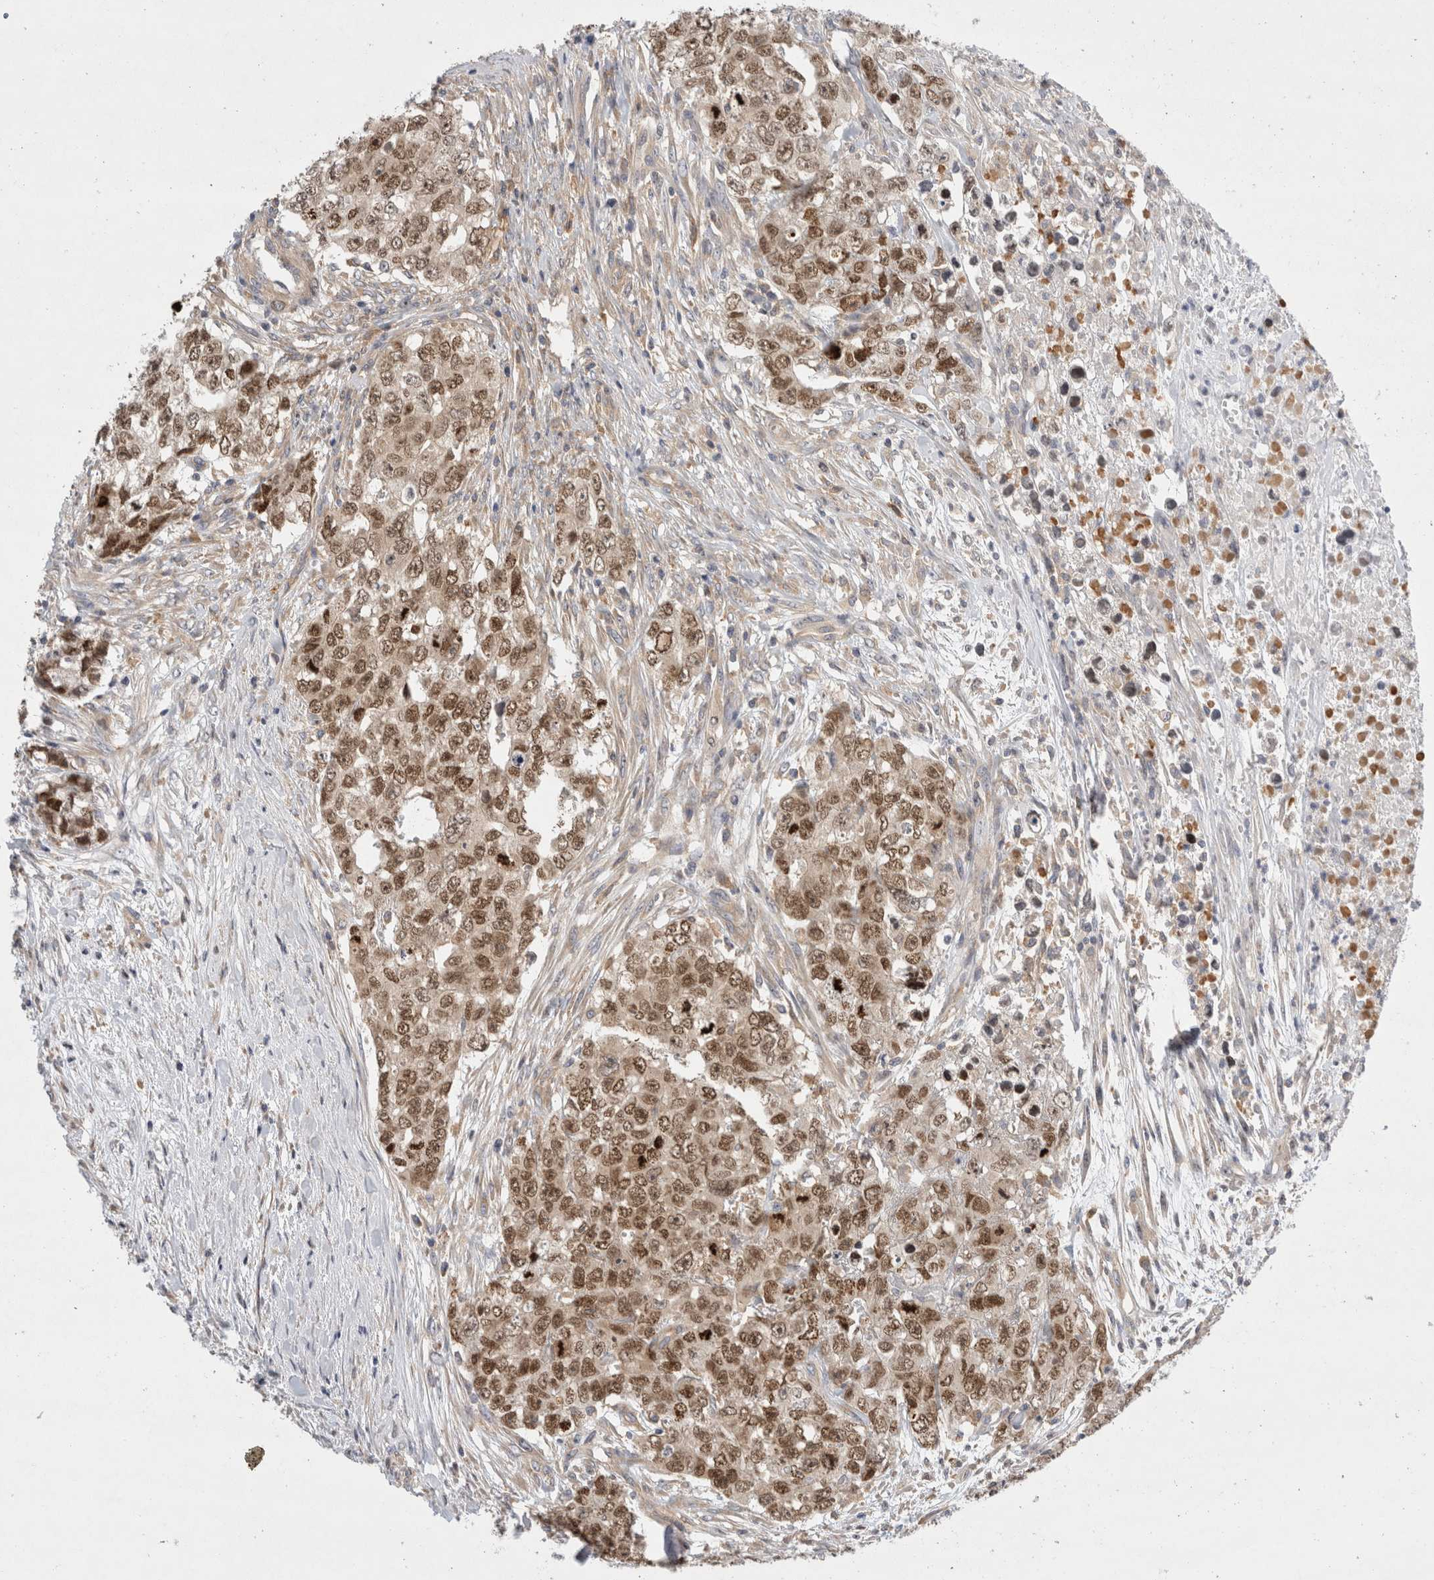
{"staining": {"intensity": "moderate", "quantity": ">75%", "location": "cytoplasmic/membranous,nuclear"}, "tissue": "testis cancer", "cell_type": "Tumor cells", "image_type": "cancer", "snomed": [{"axis": "morphology", "description": "Carcinoma, Embryonal, NOS"}, {"axis": "topography", "description": "Testis"}], "caption": "IHC (DAB (3,3'-diaminobenzidine)) staining of human testis cancer displays moderate cytoplasmic/membranous and nuclear protein expression in about >75% of tumor cells.", "gene": "CDCA7L", "patient": {"sex": "male", "age": 28}}